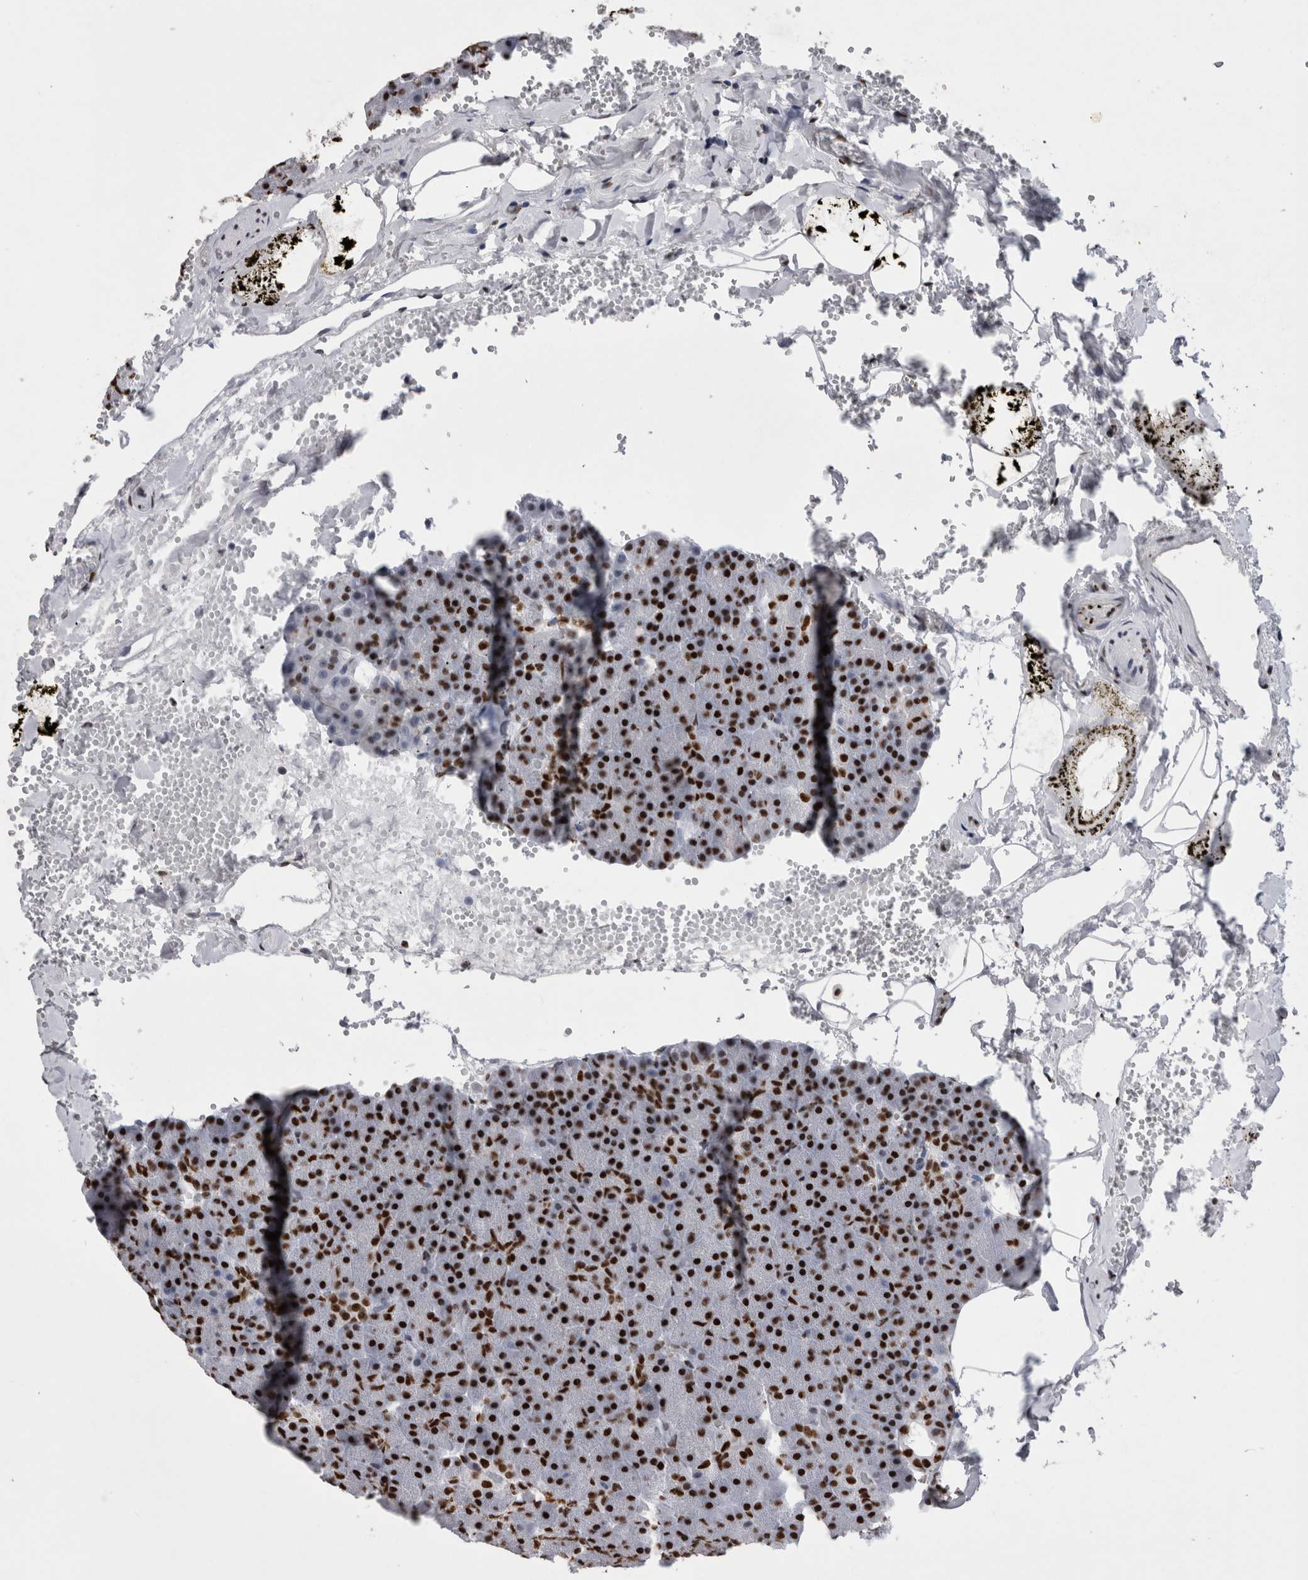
{"staining": {"intensity": "strong", "quantity": "25%-75%", "location": "nuclear"}, "tissue": "pancreas", "cell_type": "Exocrine glandular cells", "image_type": "normal", "snomed": [{"axis": "morphology", "description": "Normal tissue, NOS"}, {"axis": "morphology", "description": "Carcinoid, malignant, NOS"}, {"axis": "topography", "description": "Pancreas"}], "caption": "An image of pancreas stained for a protein reveals strong nuclear brown staining in exocrine glandular cells.", "gene": "ALPK3", "patient": {"sex": "female", "age": 35}}